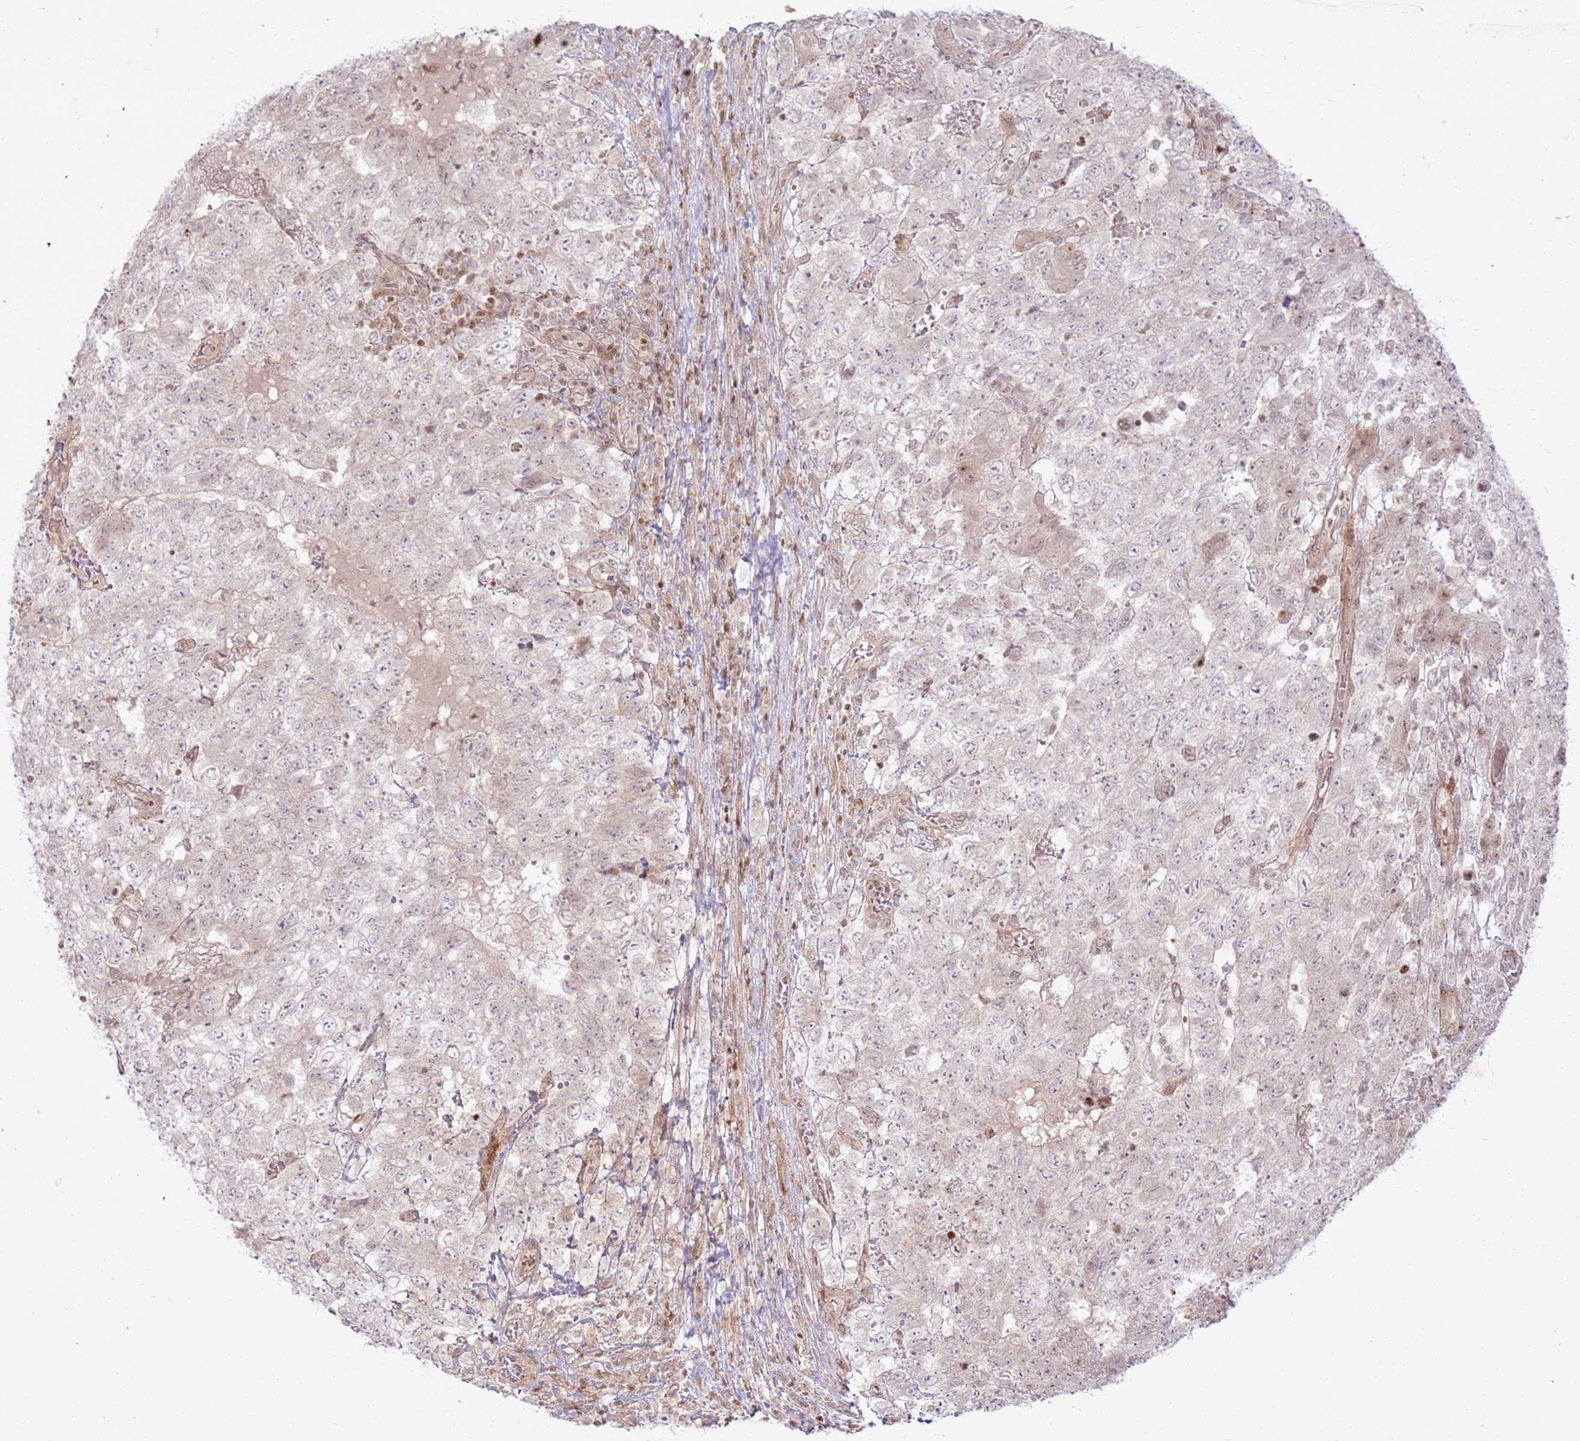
{"staining": {"intensity": "negative", "quantity": "none", "location": "none"}, "tissue": "testis cancer", "cell_type": "Tumor cells", "image_type": "cancer", "snomed": [{"axis": "morphology", "description": "Carcinoma, Embryonal, NOS"}, {"axis": "topography", "description": "Testis"}], "caption": "Tumor cells show no significant protein expression in testis cancer. The staining was performed using DAB (3,3'-diaminobenzidine) to visualize the protein expression in brown, while the nuclei were stained in blue with hematoxylin (Magnification: 20x).", "gene": "KLHL36", "patient": {"sex": "male", "age": 34}}